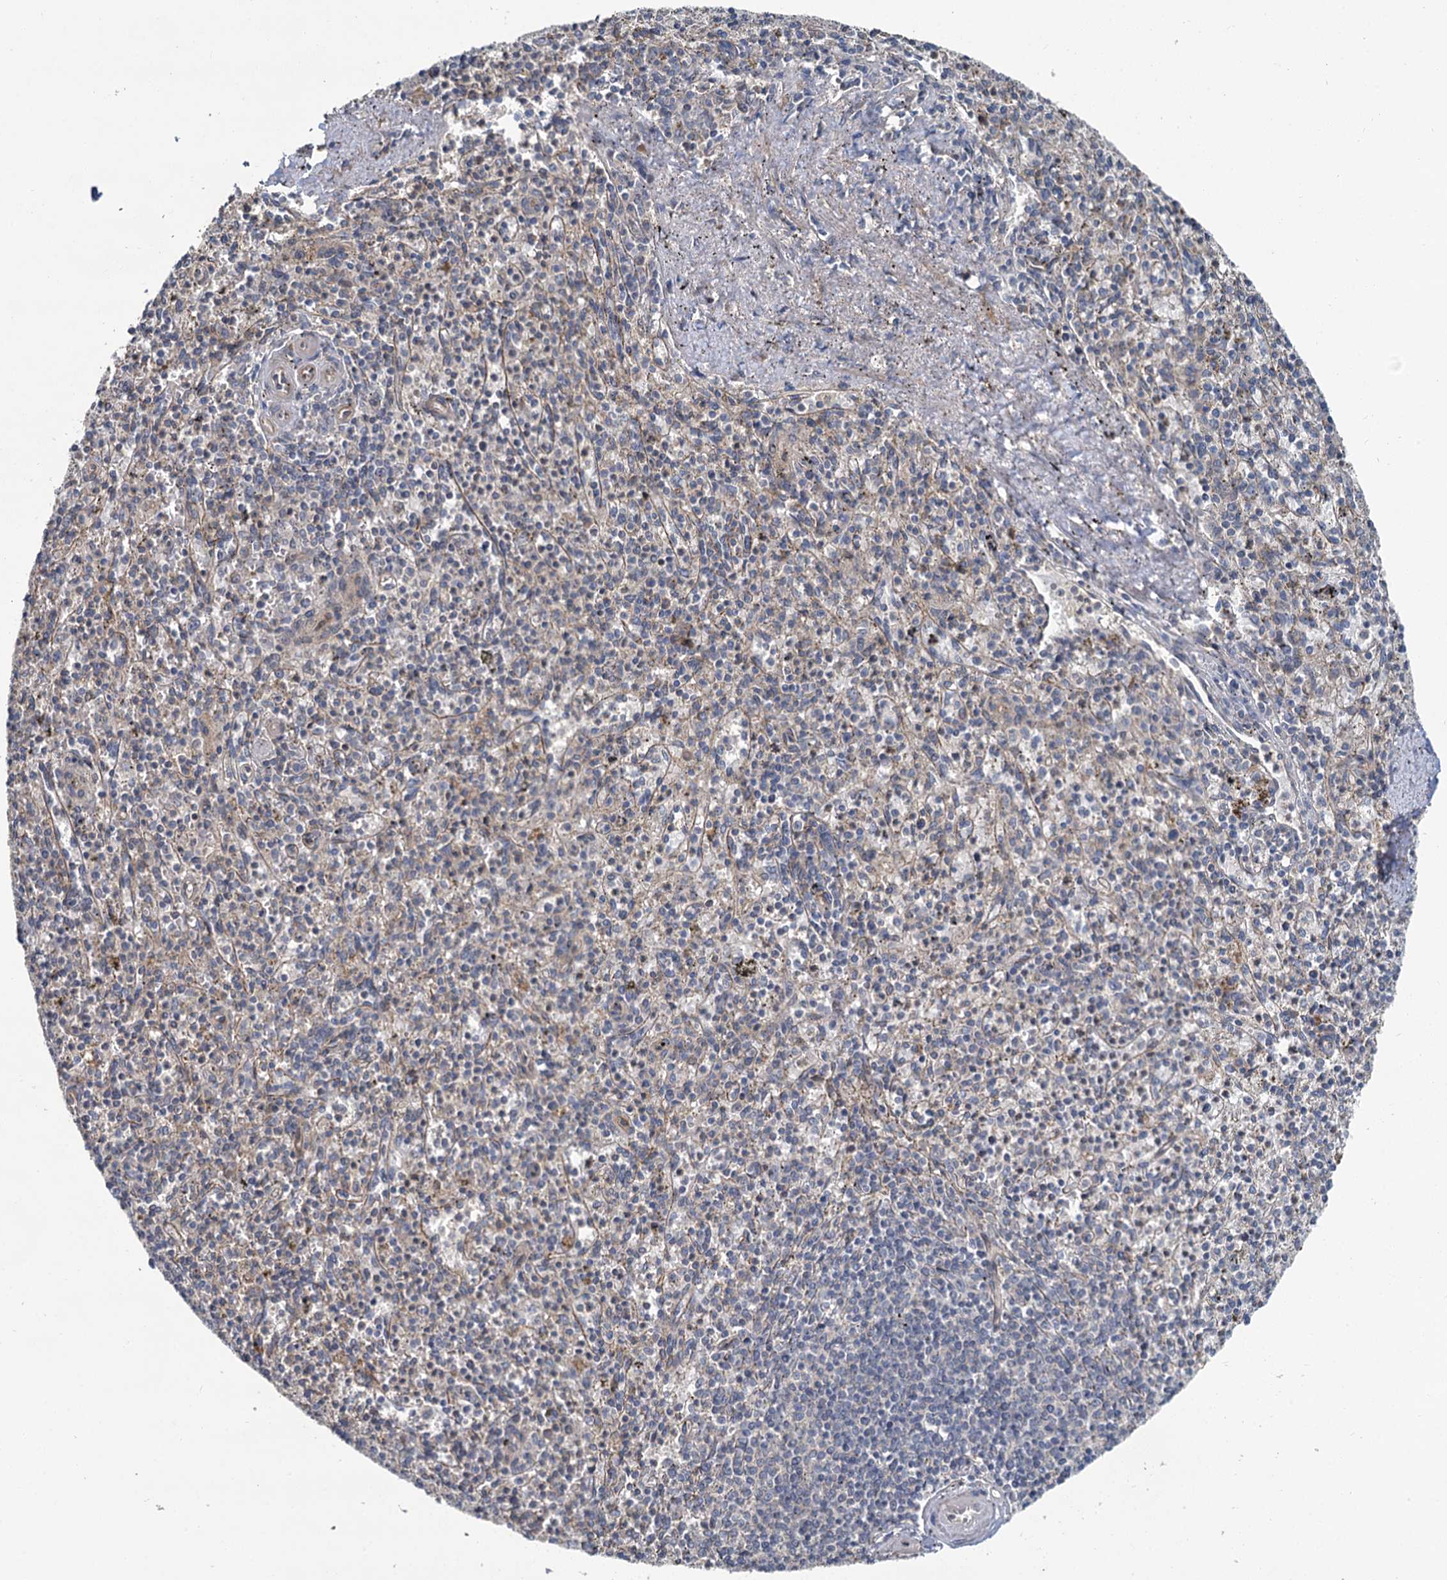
{"staining": {"intensity": "negative", "quantity": "none", "location": "none"}, "tissue": "spleen", "cell_type": "Cells in red pulp", "image_type": "normal", "snomed": [{"axis": "morphology", "description": "Normal tissue, NOS"}, {"axis": "topography", "description": "Spleen"}], "caption": "Cells in red pulp show no significant protein expression in normal spleen. (DAB immunohistochemistry with hematoxylin counter stain).", "gene": "ZNF324", "patient": {"sex": "male", "age": 72}}